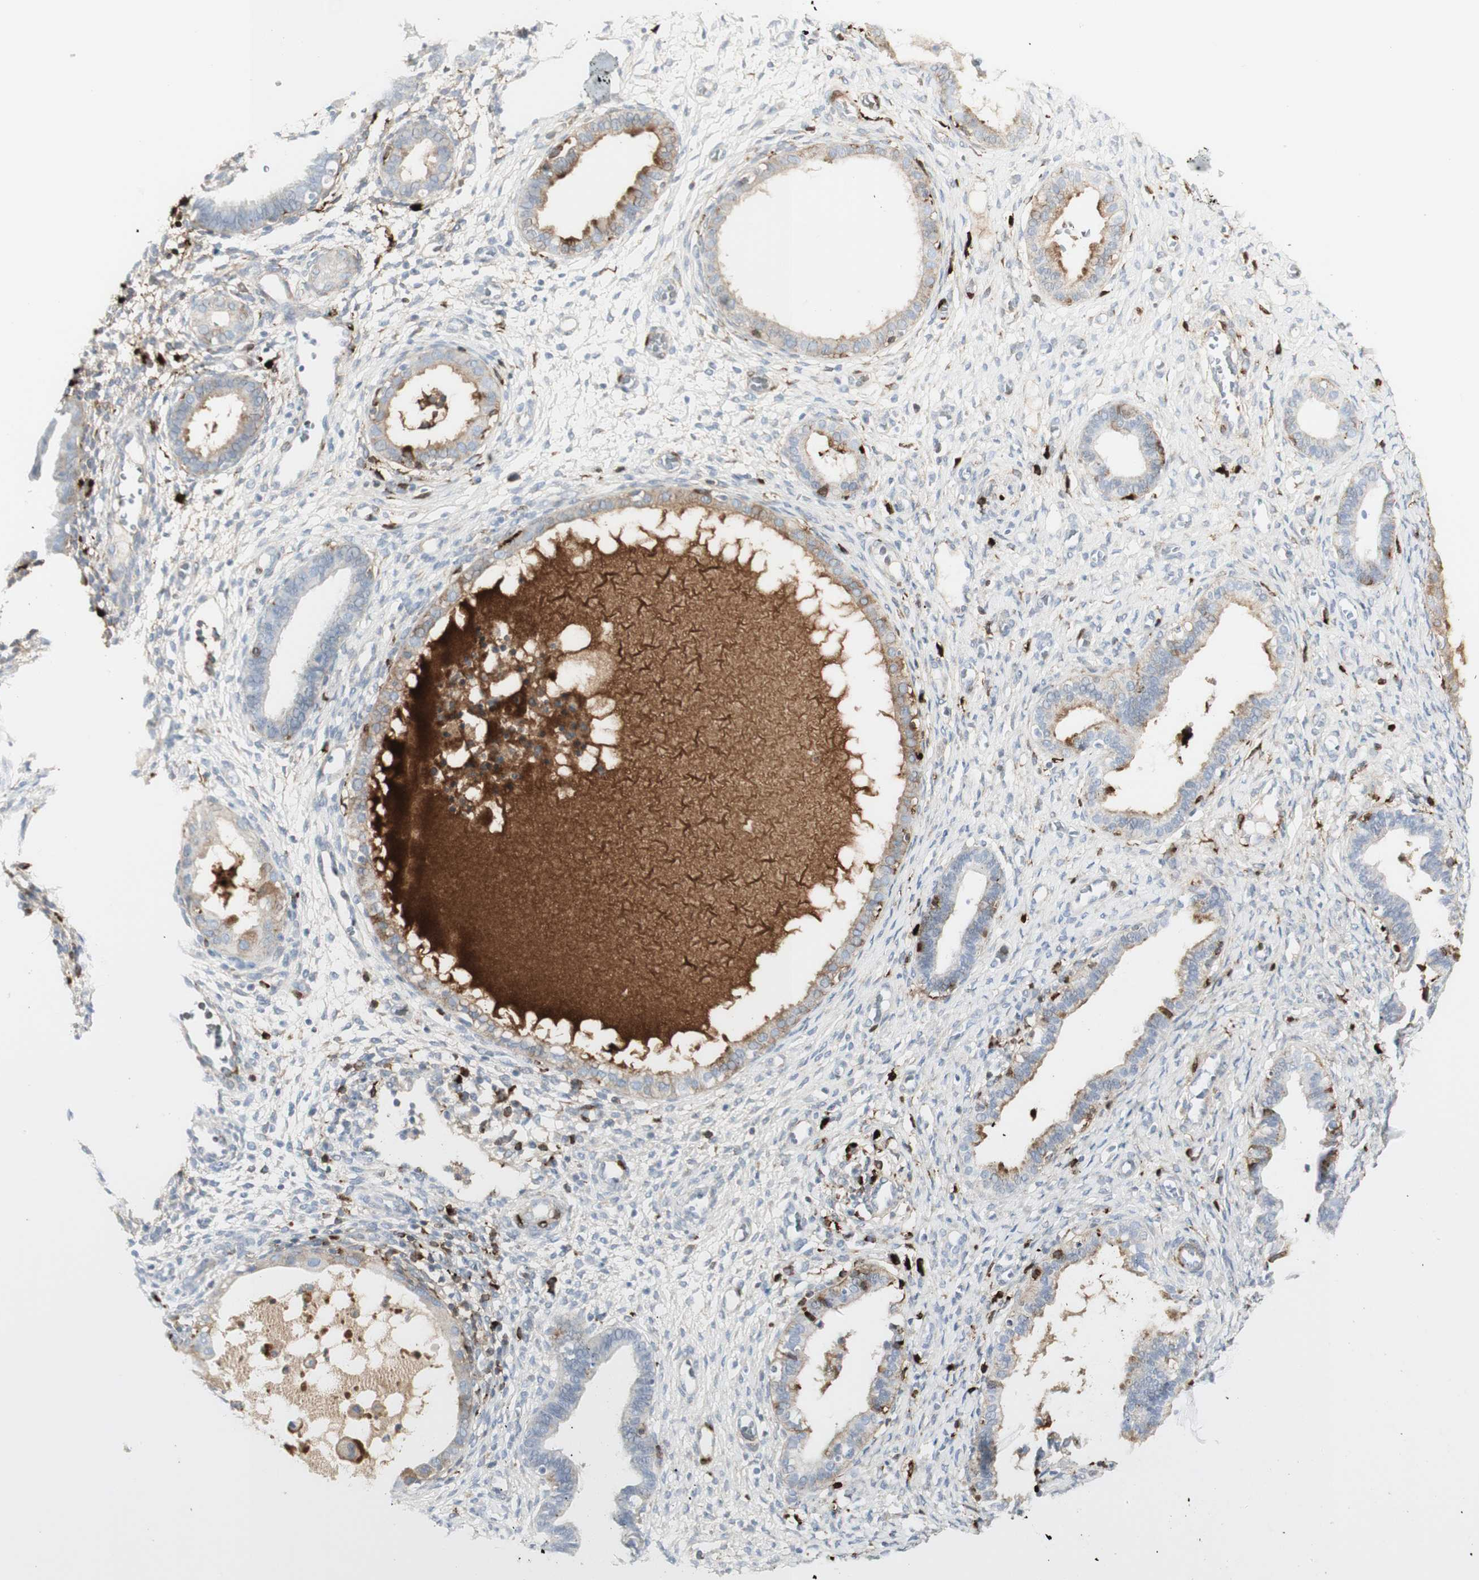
{"staining": {"intensity": "strong", "quantity": "<25%", "location": "cytoplasmic/membranous"}, "tissue": "endometrium", "cell_type": "Cells in endometrial stroma", "image_type": "normal", "snomed": [{"axis": "morphology", "description": "Normal tissue, NOS"}, {"axis": "topography", "description": "Endometrium"}], "caption": "A photomicrograph of human endometrium stained for a protein exhibits strong cytoplasmic/membranous brown staining in cells in endometrial stroma. Nuclei are stained in blue.", "gene": "MDK", "patient": {"sex": "female", "age": 61}}